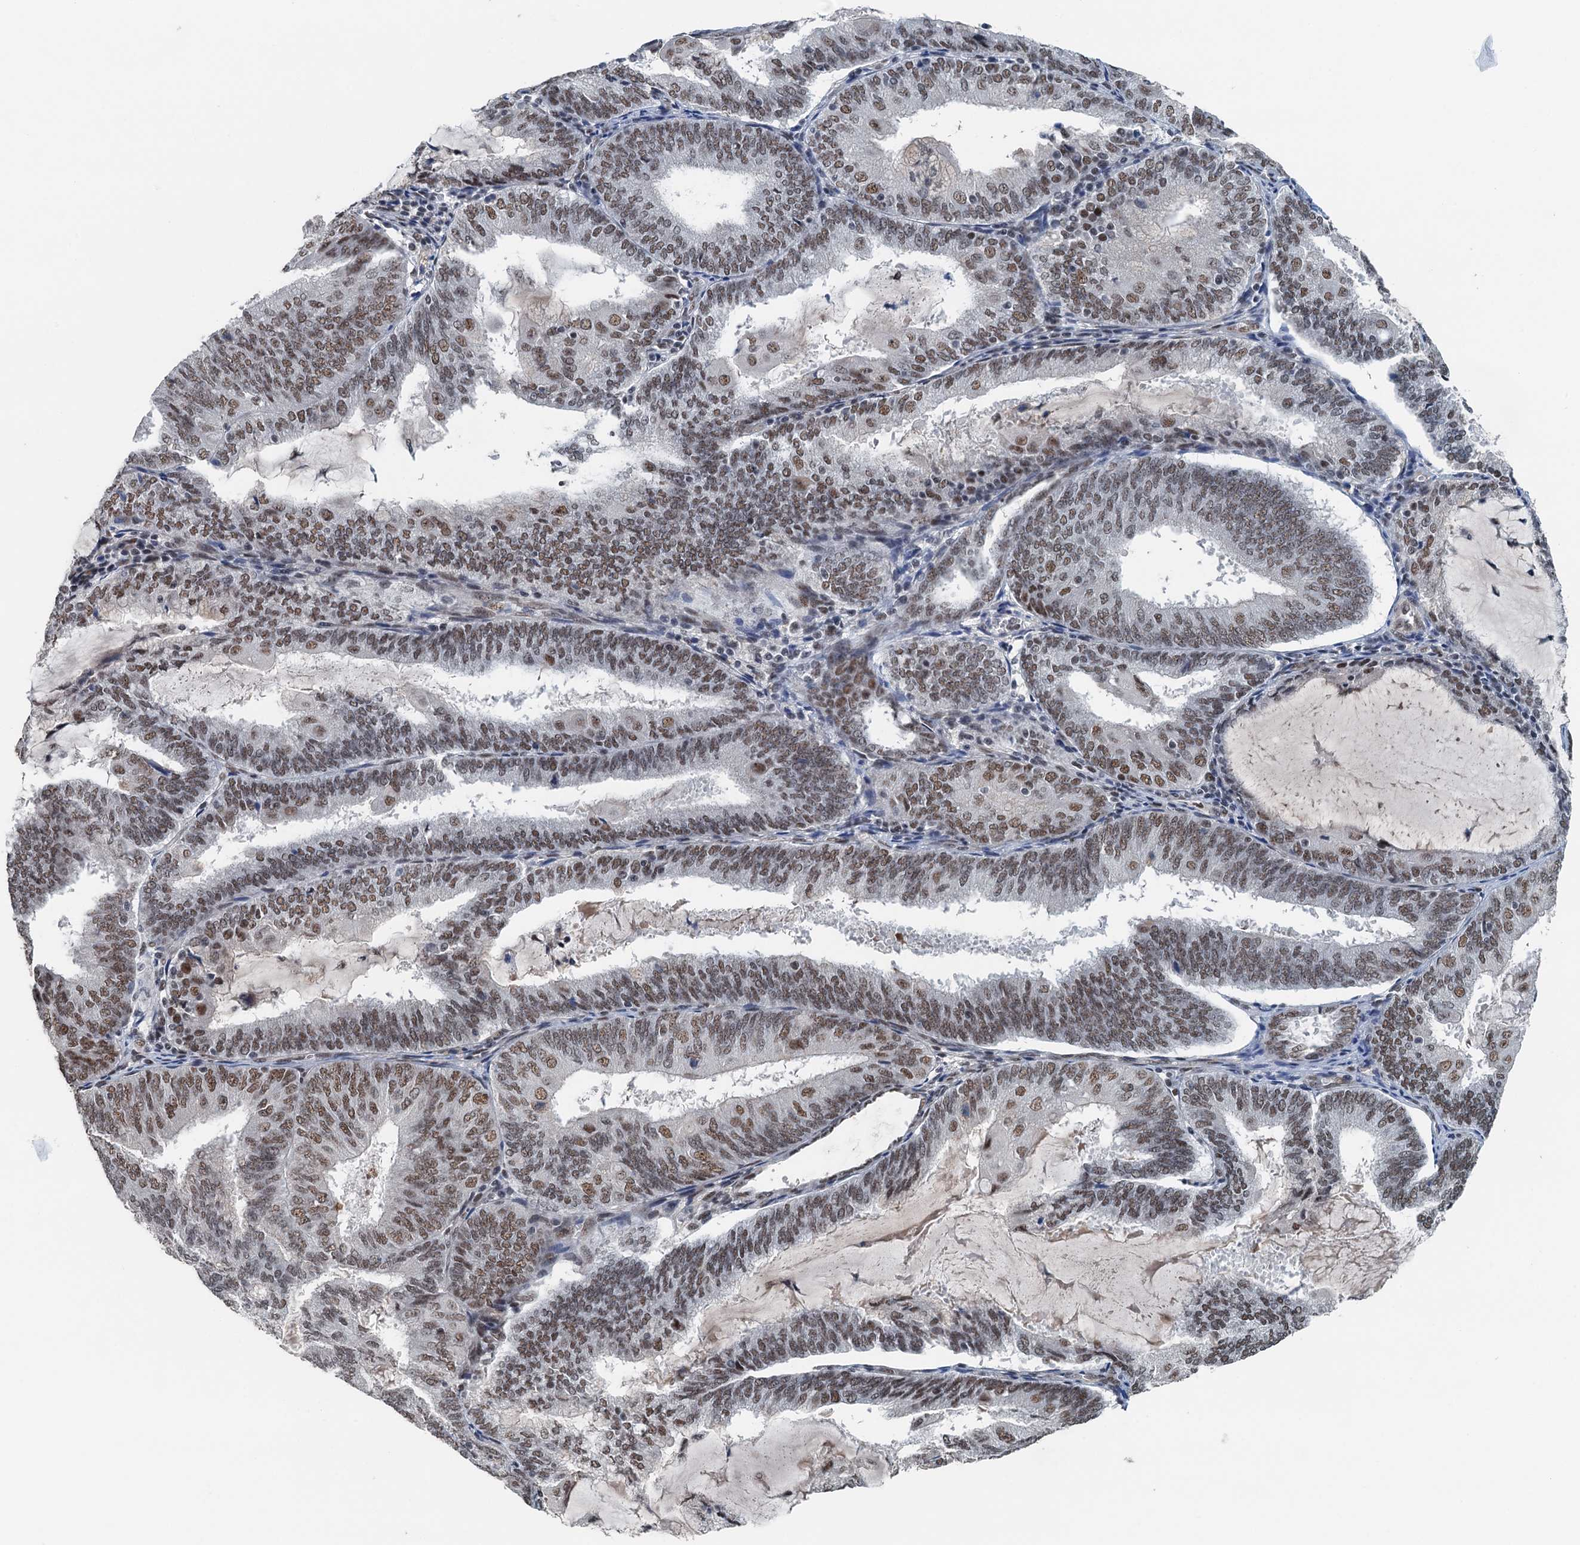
{"staining": {"intensity": "moderate", "quantity": "25%-75%", "location": "nuclear"}, "tissue": "endometrial cancer", "cell_type": "Tumor cells", "image_type": "cancer", "snomed": [{"axis": "morphology", "description": "Adenocarcinoma, NOS"}, {"axis": "topography", "description": "Endometrium"}], "caption": "High-magnification brightfield microscopy of endometrial adenocarcinoma stained with DAB (3,3'-diaminobenzidine) (brown) and counterstained with hematoxylin (blue). tumor cells exhibit moderate nuclear expression is seen in about25%-75% of cells.", "gene": "MTA3", "patient": {"sex": "female", "age": 81}}